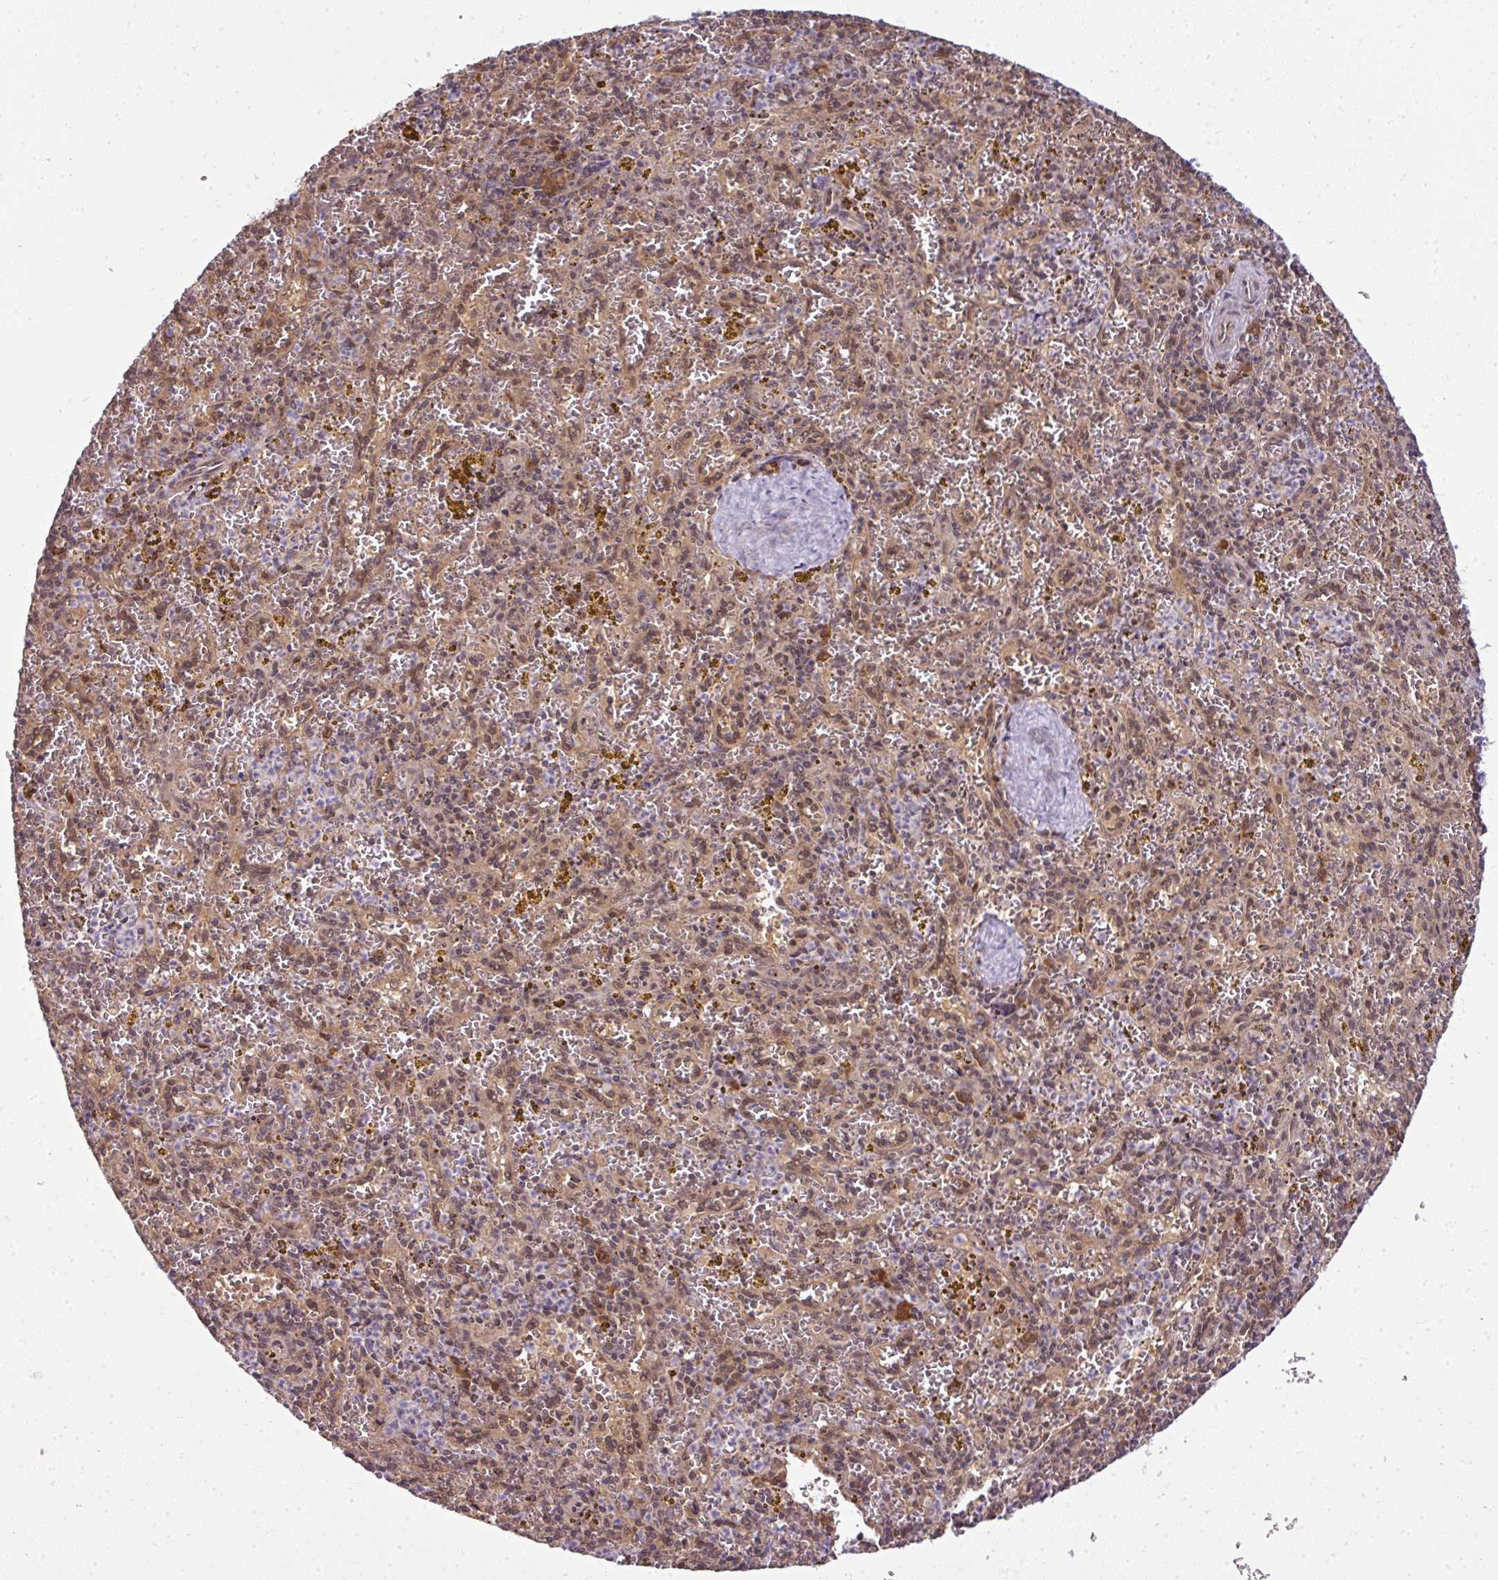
{"staining": {"intensity": "moderate", "quantity": "25%-75%", "location": "cytoplasmic/membranous,nuclear"}, "tissue": "spleen", "cell_type": "Cells in red pulp", "image_type": "normal", "snomed": [{"axis": "morphology", "description": "Normal tissue, NOS"}, {"axis": "topography", "description": "Spleen"}], "caption": "High-power microscopy captured an immunohistochemistry histopathology image of normal spleen, revealing moderate cytoplasmic/membranous,nuclear positivity in about 25%-75% of cells in red pulp.", "gene": "RBM14", "patient": {"sex": "male", "age": 57}}